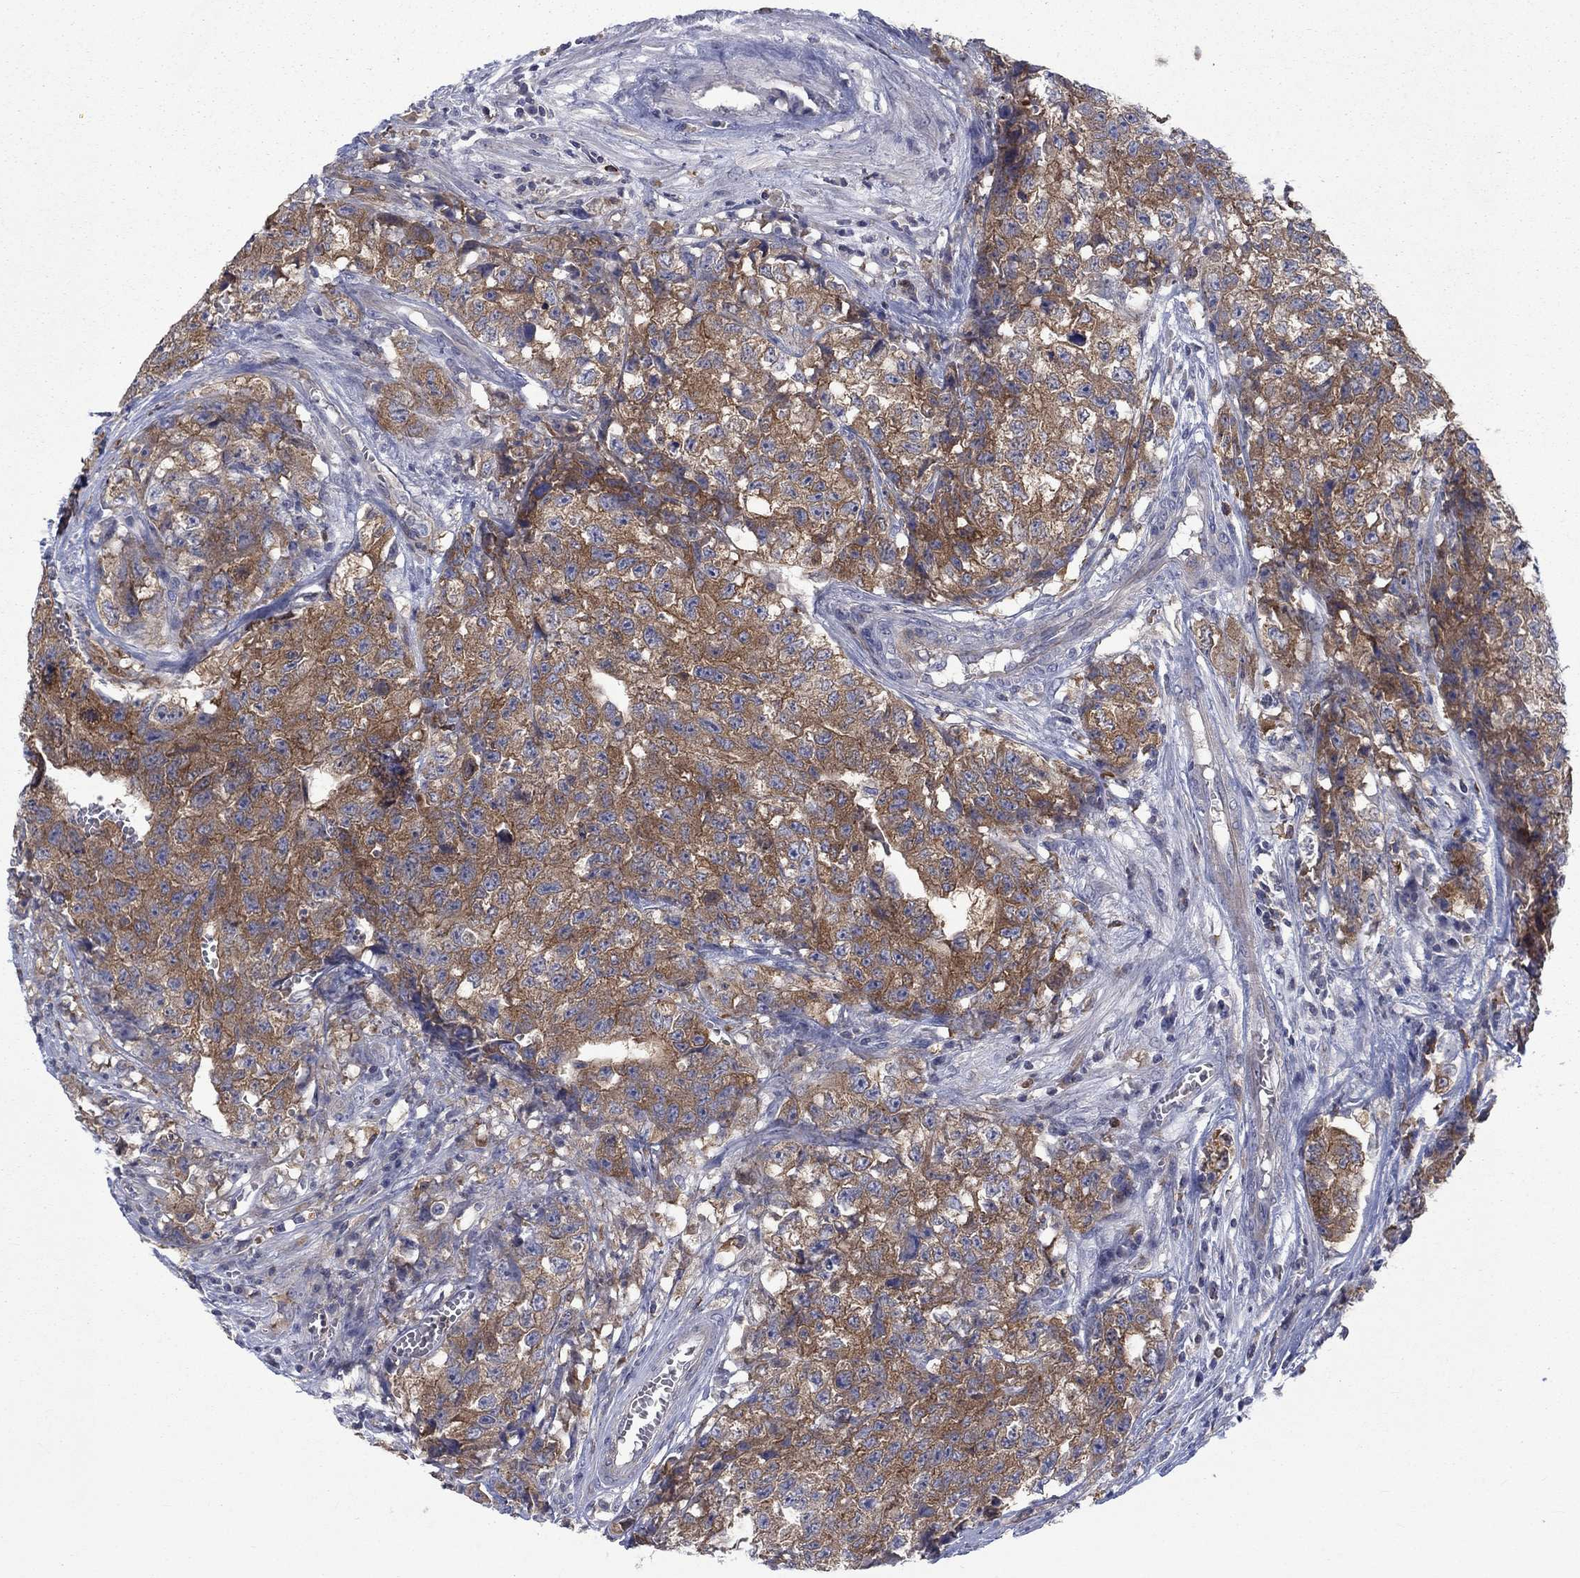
{"staining": {"intensity": "moderate", "quantity": ">75%", "location": "cytoplasmic/membranous"}, "tissue": "testis cancer", "cell_type": "Tumor cells", "image_type": "cancer", "snomed": [{"axis": "morphology", "description": "Seminoma, NOS"}, {"axis": "morphology", "description": "Carcinoma, Embryonal, NOS"}, {"axis": "topography", "description": "Testis"}], "caption": "Brown immunohistochemical staining in human testis cancer (seminoma) displays moderate cytoplasmic/membranous positivity in about >75% of tumor cells.", "gene": "KIF15", "patient": {"sex": "male", "age": 22}}